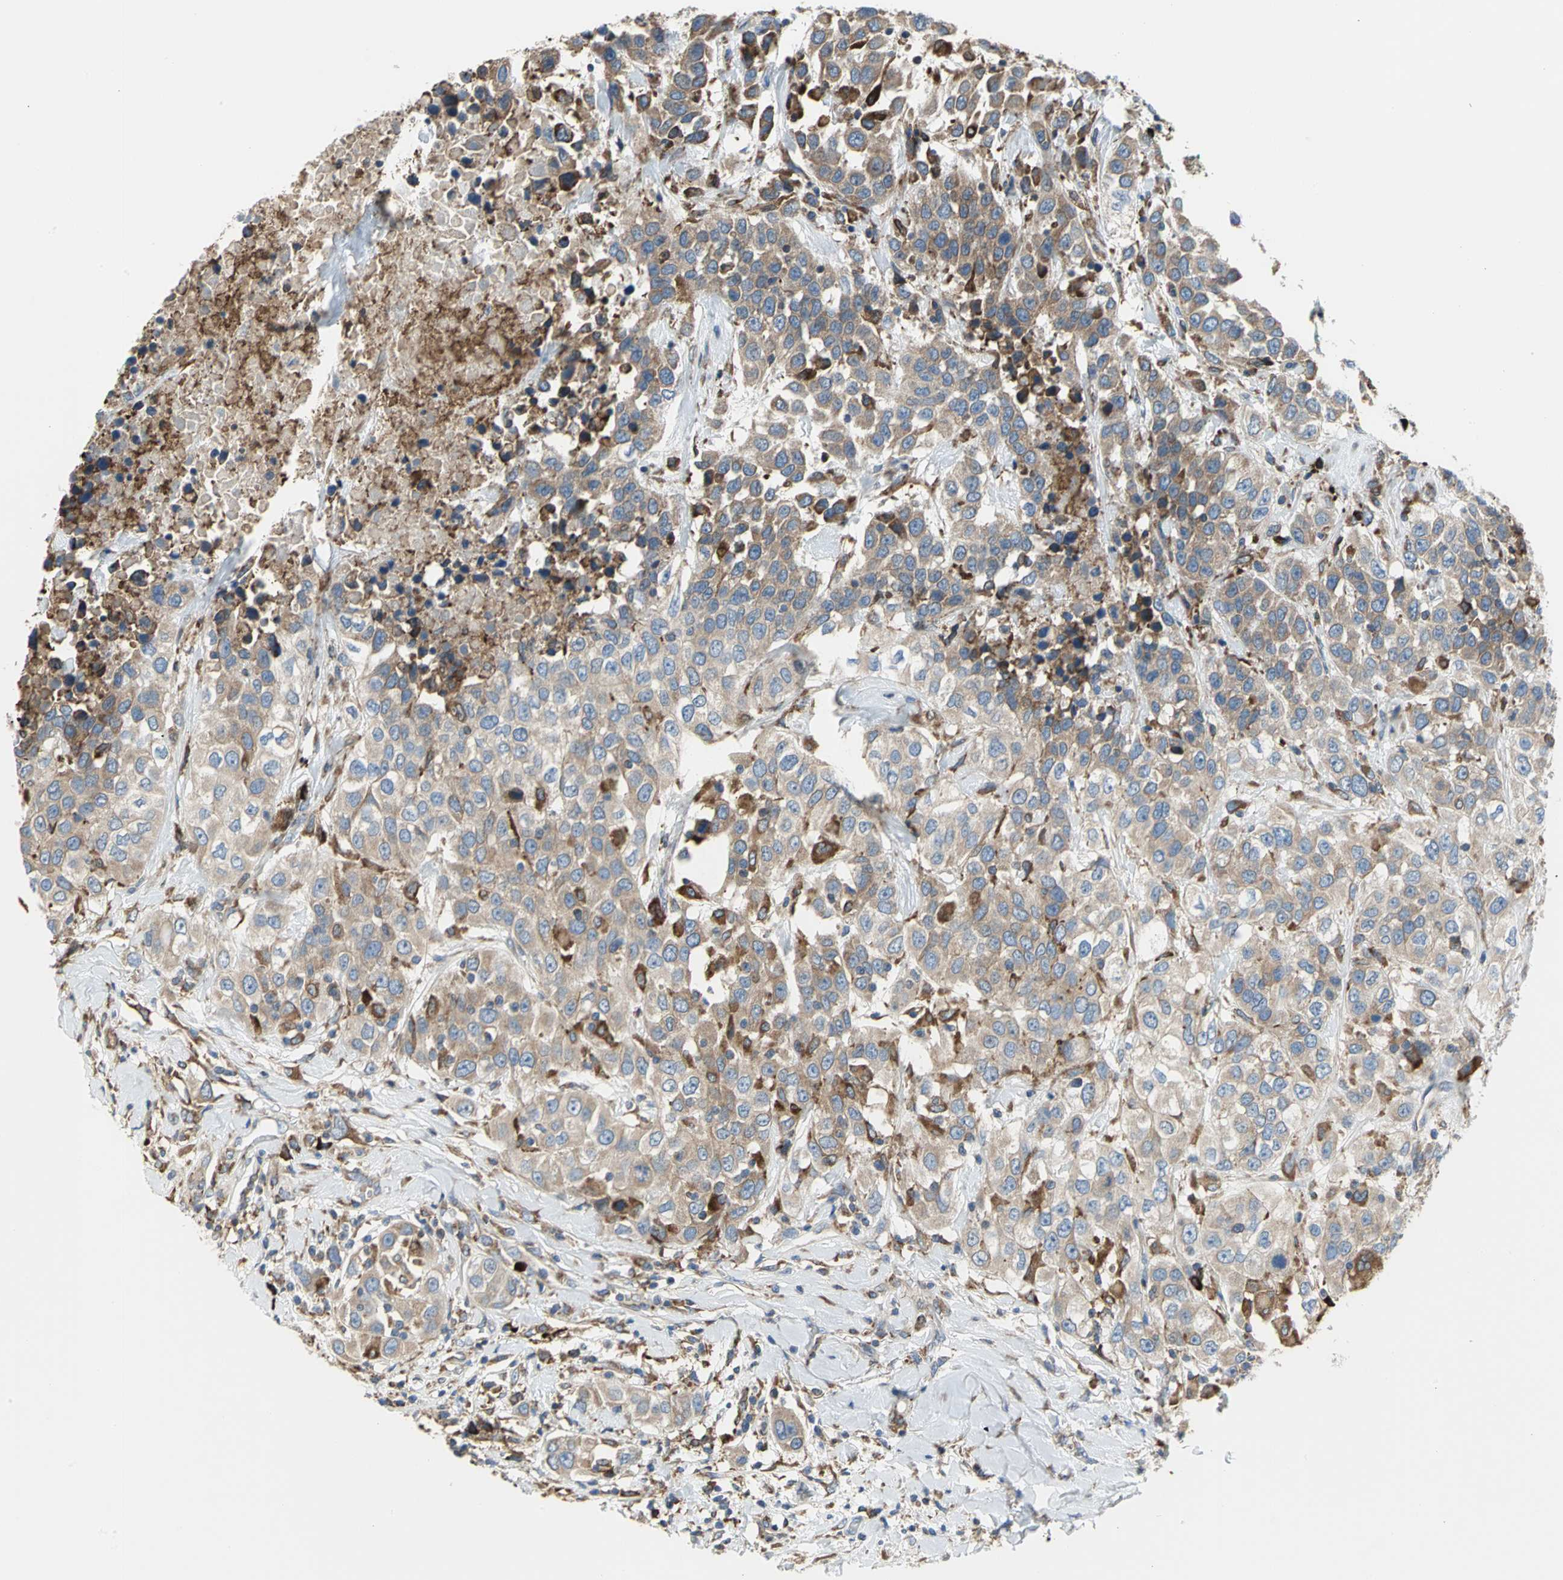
{"staining": {"intensity": "moderate", "quantity": ">75%", "location": "cytoplasmic/membranous"}, "tissue": "urothelial cancer", "cell_type": "Tumor cells", "image_type": "cancer", "snomed": [{"axis": "morphology", "description": "Urothelial carcinoma, High grade"}, {"axis": "topography", "description": "Urinary bladder"}], "caption": "Tumor cells exhibit moderate cytoplasmic/membranous expression in about >75% of cells in urothelial cancer. (DAB IHC with brightfield microscopy, high magnification).", "gene": "SDF2L1", "patient": {"sex": "female", "age": 80}}